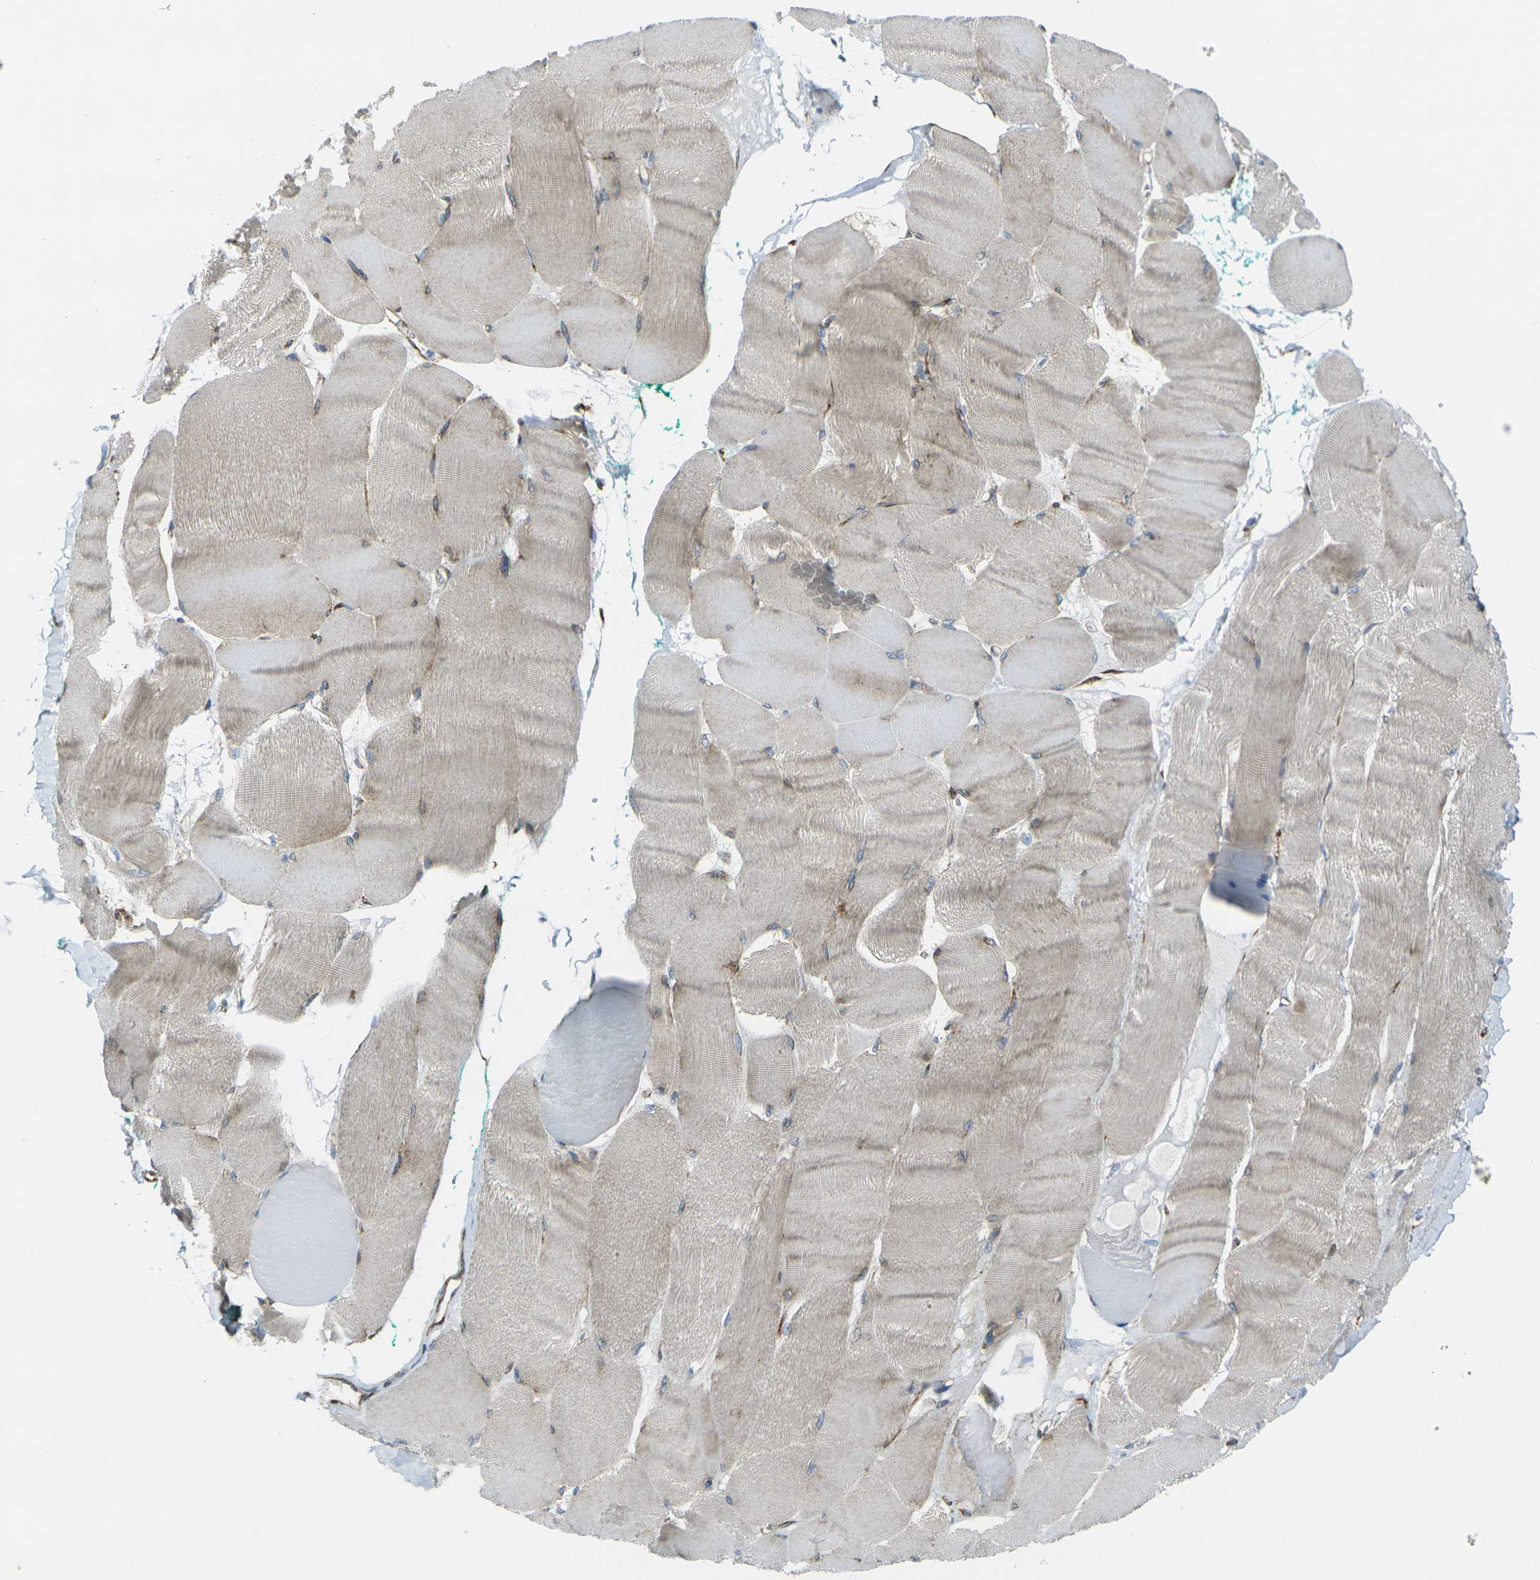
{"staining": {"intensity": "moderate", "quantity": "25%-75%", "location": "cytoplasmic/membranous"}, "tissue": "skeletal muscle", "cell_type": "Myocytes", "image_type": "normal", "snomed": [{"axis": "morphology", "description": "Normal tissue, NOS"}, {"axis": "morphology", "description": "Squamous cell carcinoma, NOS"}, {"axis": "topography", "description": "Skeletal muscle"}], "caption": "Skeletal muscle stained with IHC shows moderate cytoplasmic/membranous expression in about 25%-75% of myocytes. The staining was performed using DAB to visualize the protein expression in brown, while the nuclei were stained in blue with hematoxylin (Magnification: 20x).", "gene": "CELSR2", "patient": {"sex": "male", "age": 51}}